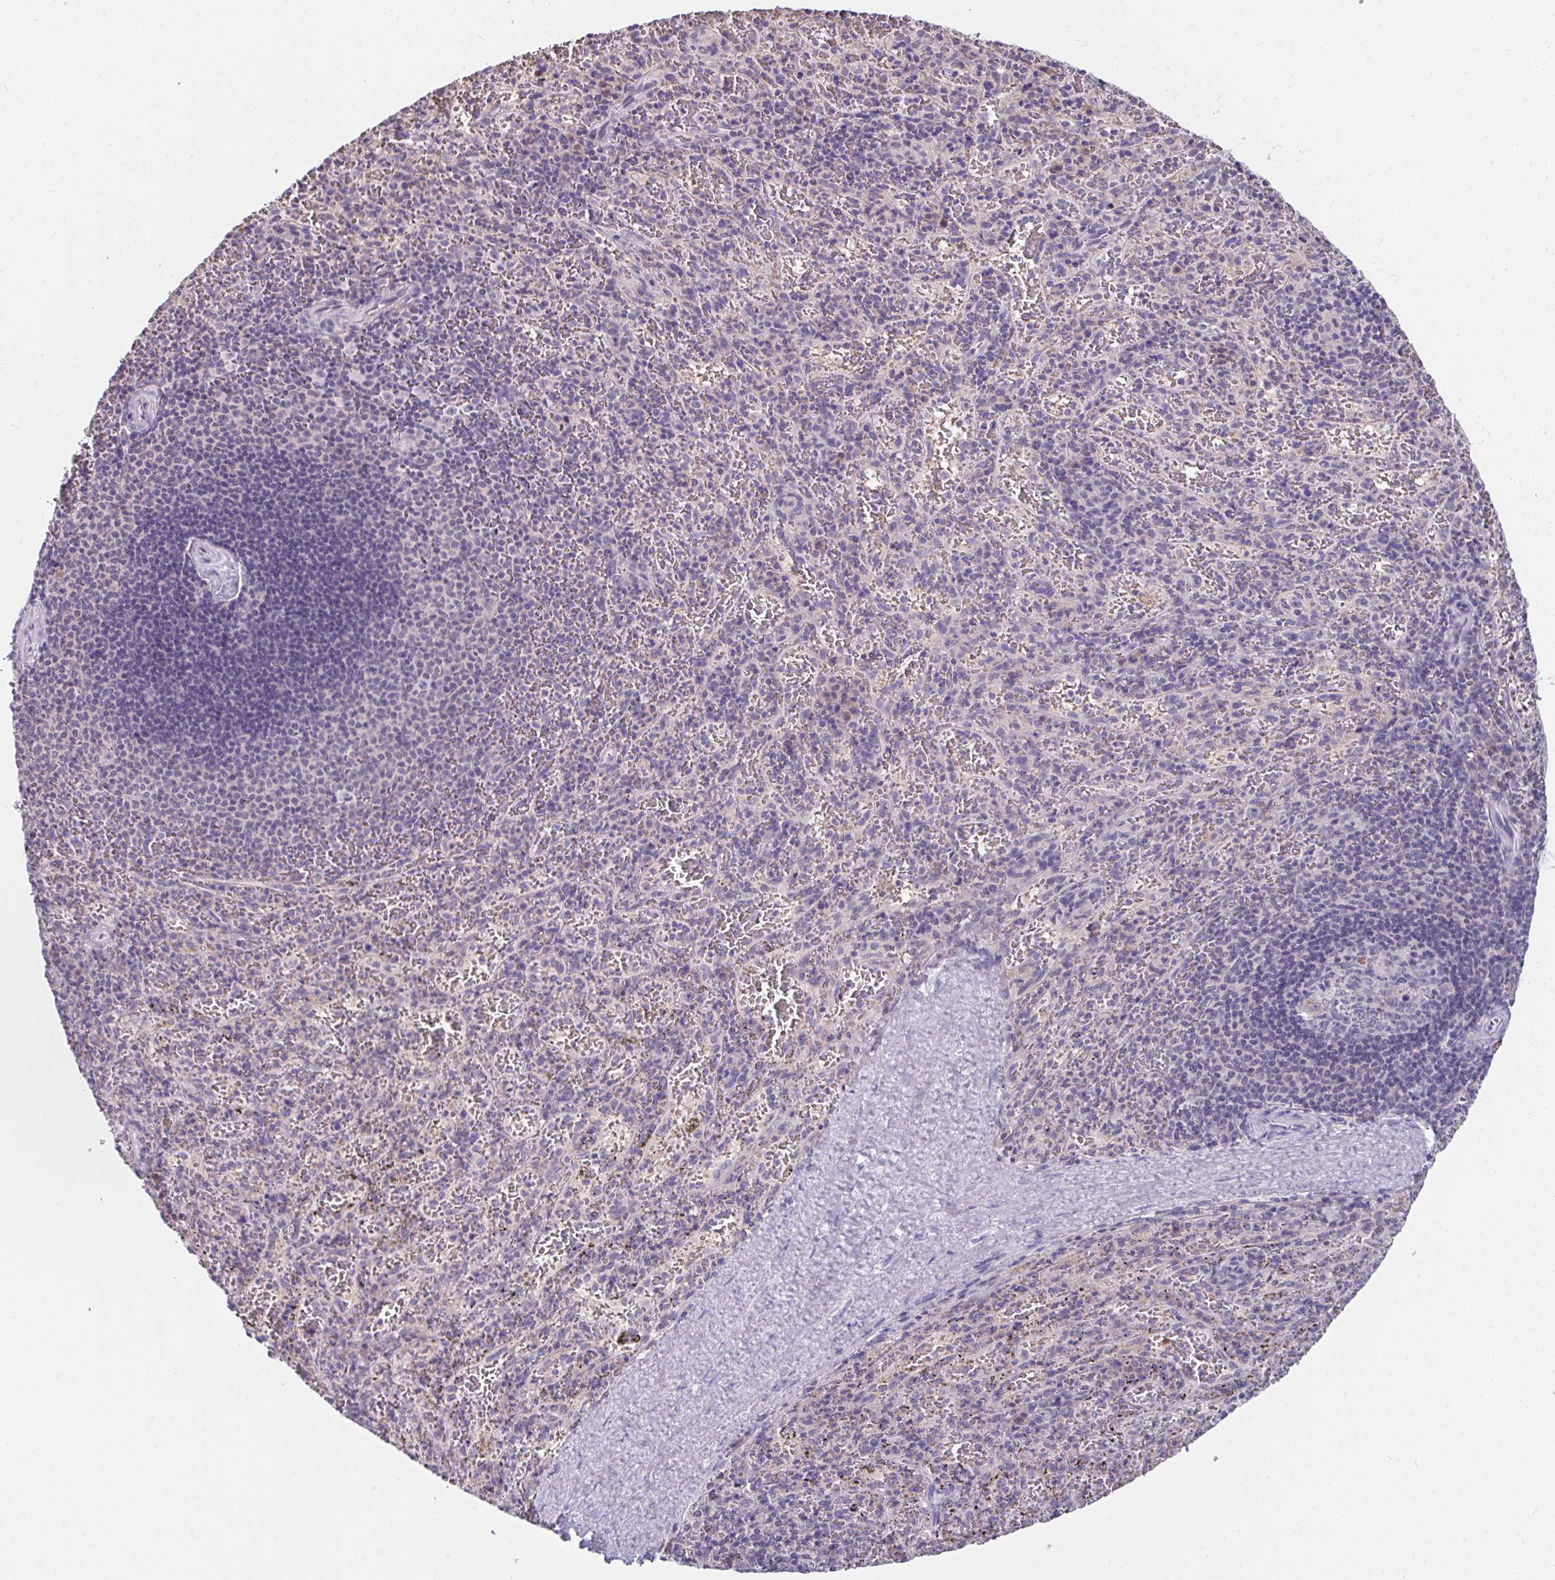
{"staining": {"intensity": "negative", "quantity": "none", "location": "none"}, "tissue": "spleen", "cell_type": "Cells in red pulp", "image_type": "normal", "snomed": [{"axis": "morphology", "description": "Normal tissue, NOS"}, {"axis": "topography", "description": "Spleen"}], "caption": "This is an IHC histopathology image of normal spleen. There is no positivity in cells in red pulp.", "gene": "GLTPD2", "patient": {"sex": "male", "age": 57}}